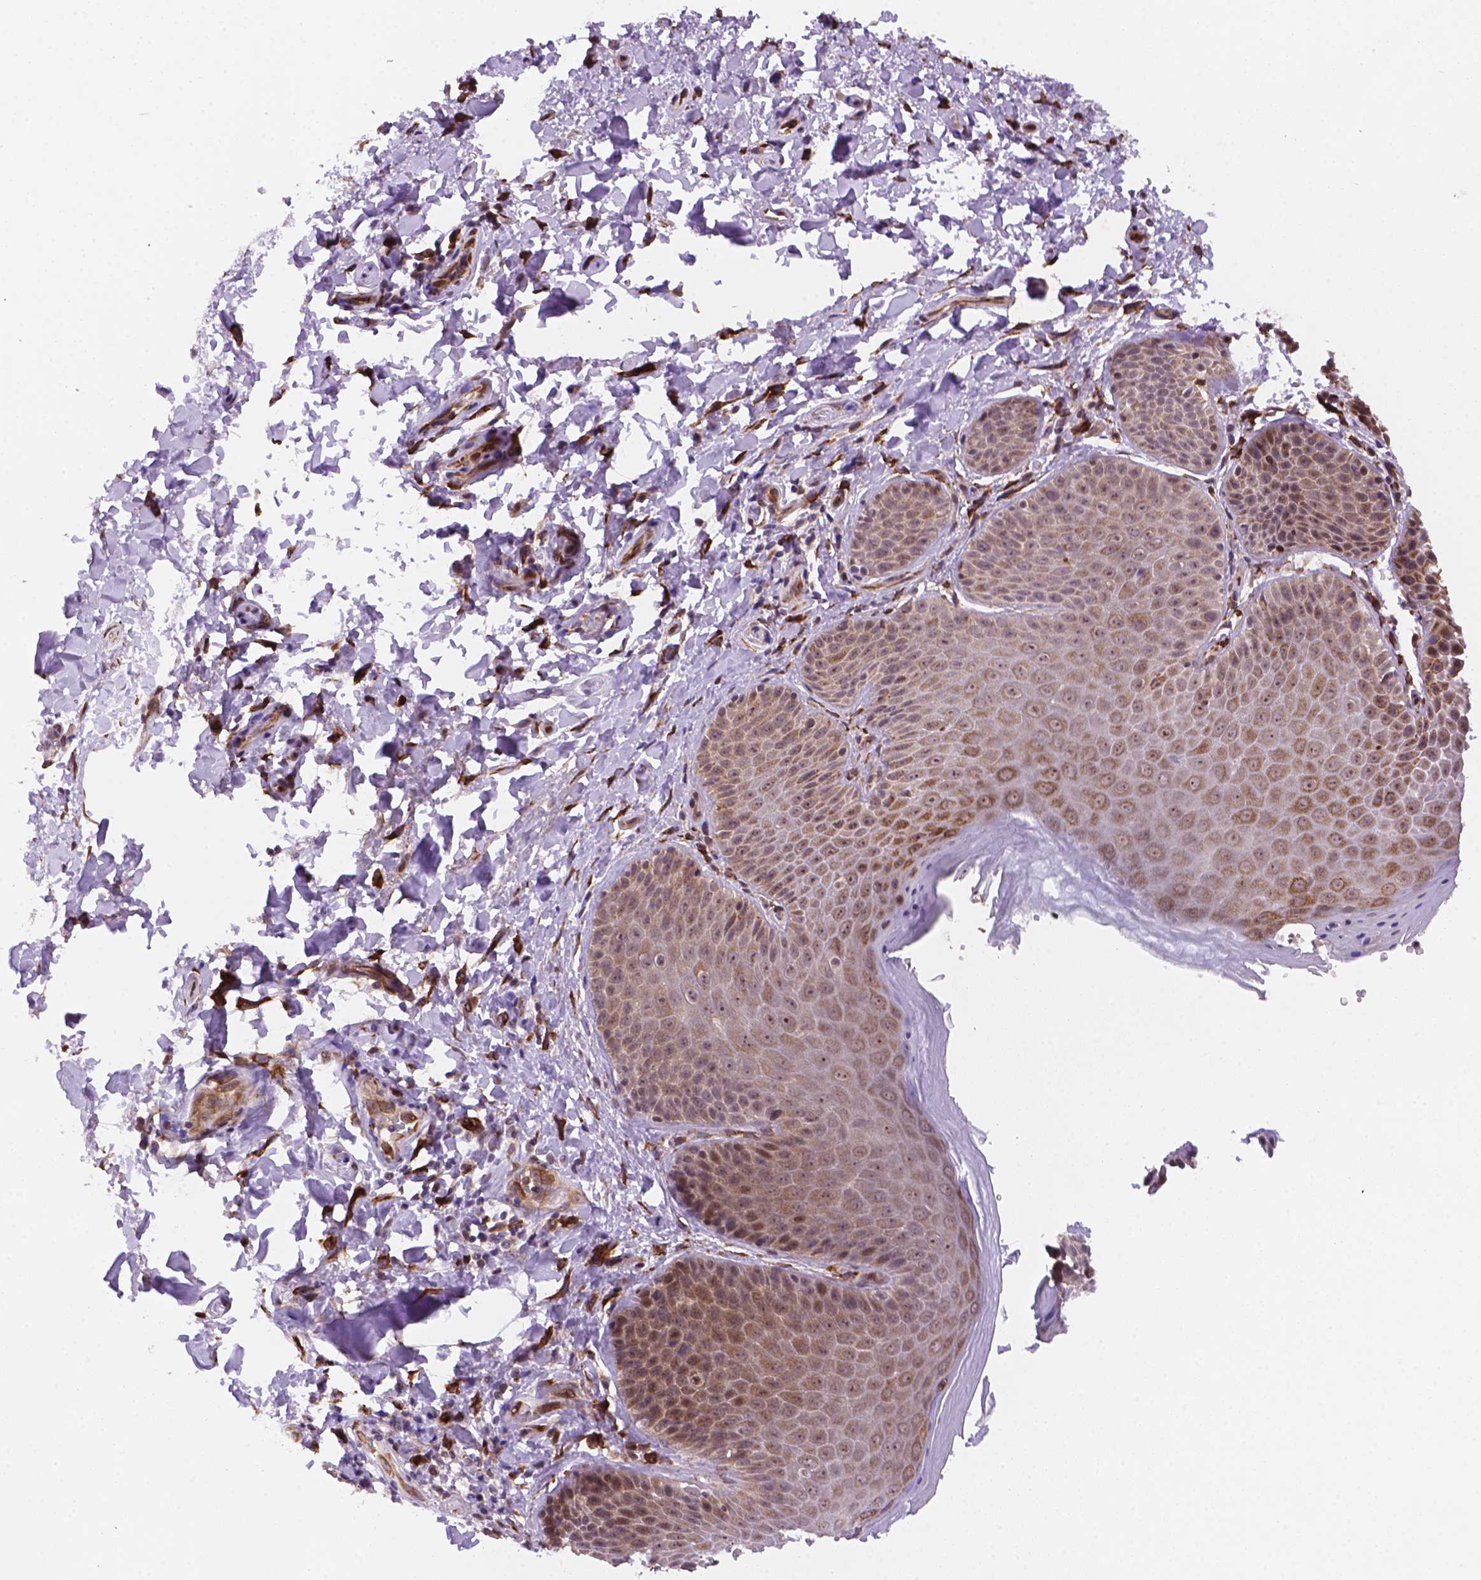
{"staining": {"intensity": "moderate", "quantity": ">75%", "location": "cytoplasmic/membranous,nuclear"}, "tissue": "skin", "cell_type": "Epidermal cells", "image_type": "normal", "snomed": [{"axis": "morphology", "description": "Normal tissue, NOS"}, {"axis": "topography", "description": "Anal"}, {"axis": "topography", "description": "Peripheral nerve tissue"}], "caption": "Protein staining of unremarkable skin displays moderate cytoplasmic/membranous,nuclear expression in about >75% of epidermal cells. (DAB IHC, brown staining for protein, blue staining for nuclei).", "gene": "FNIP1", "patient": {"sex": "male", "age": 51}}